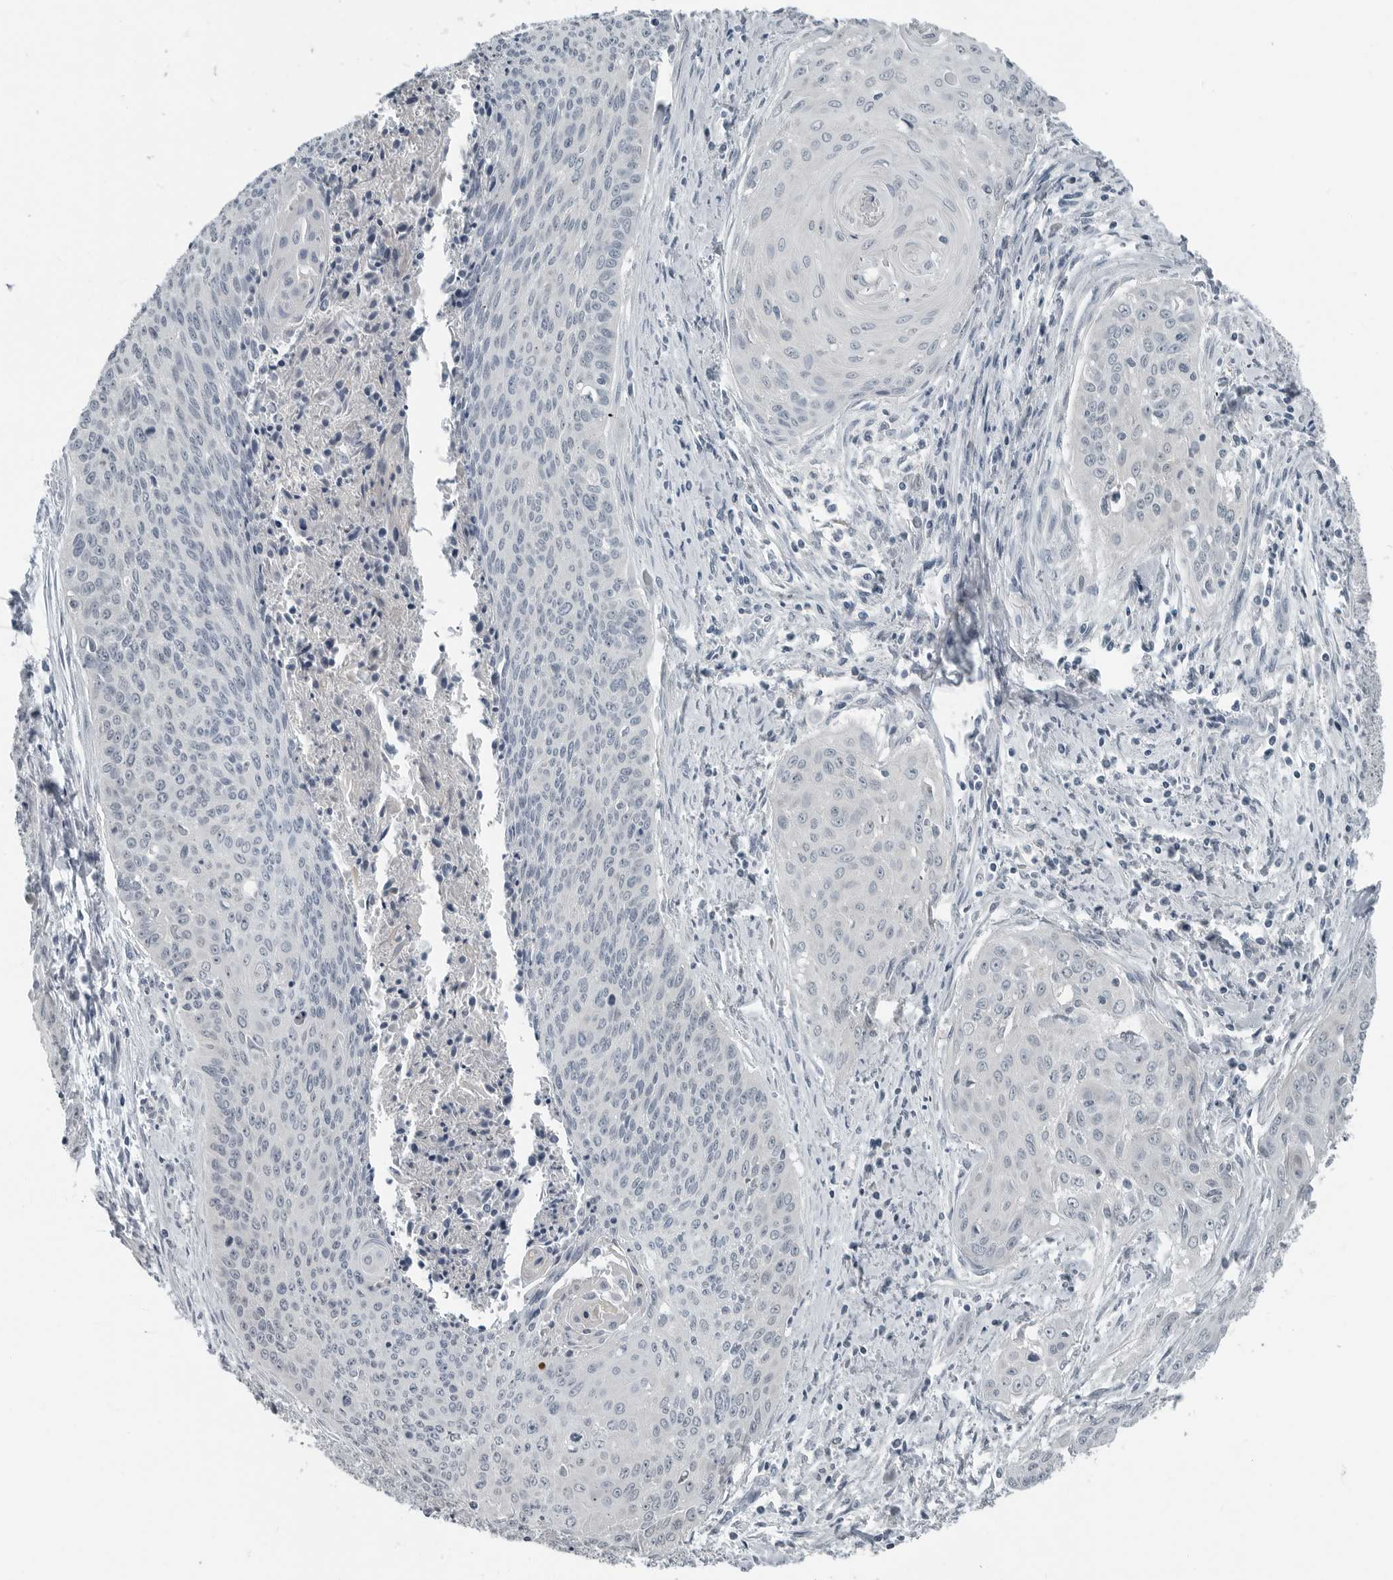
{"staining": {"intensity": "negative", "quantity": "none", "location": "none"}, "tissue": "cervical cancer", "cell_type": "Tumor cells", "image_type": "cancer", "snomed": [{"axis": "morphology", "description": "Squamous cell carcinoma, NOS"}, {"axis": "topography", "description": "Cervix"}], "caption": "Immunohistochemistry (IHC) histopathology image of neoplastic tissue: human cervical cancer stained with DAB (3,3'-diaminobenzidine) exhibits no significant protein staining in tumor cells. (Stains: DAB (3,3'-diaminobenzidine) IHC with hematoxylin counter stain, Microscopy: brightfield microscopy at high magnification).", "gene": "KYAT1", "patient": {"sex": "female", "age": 55}}